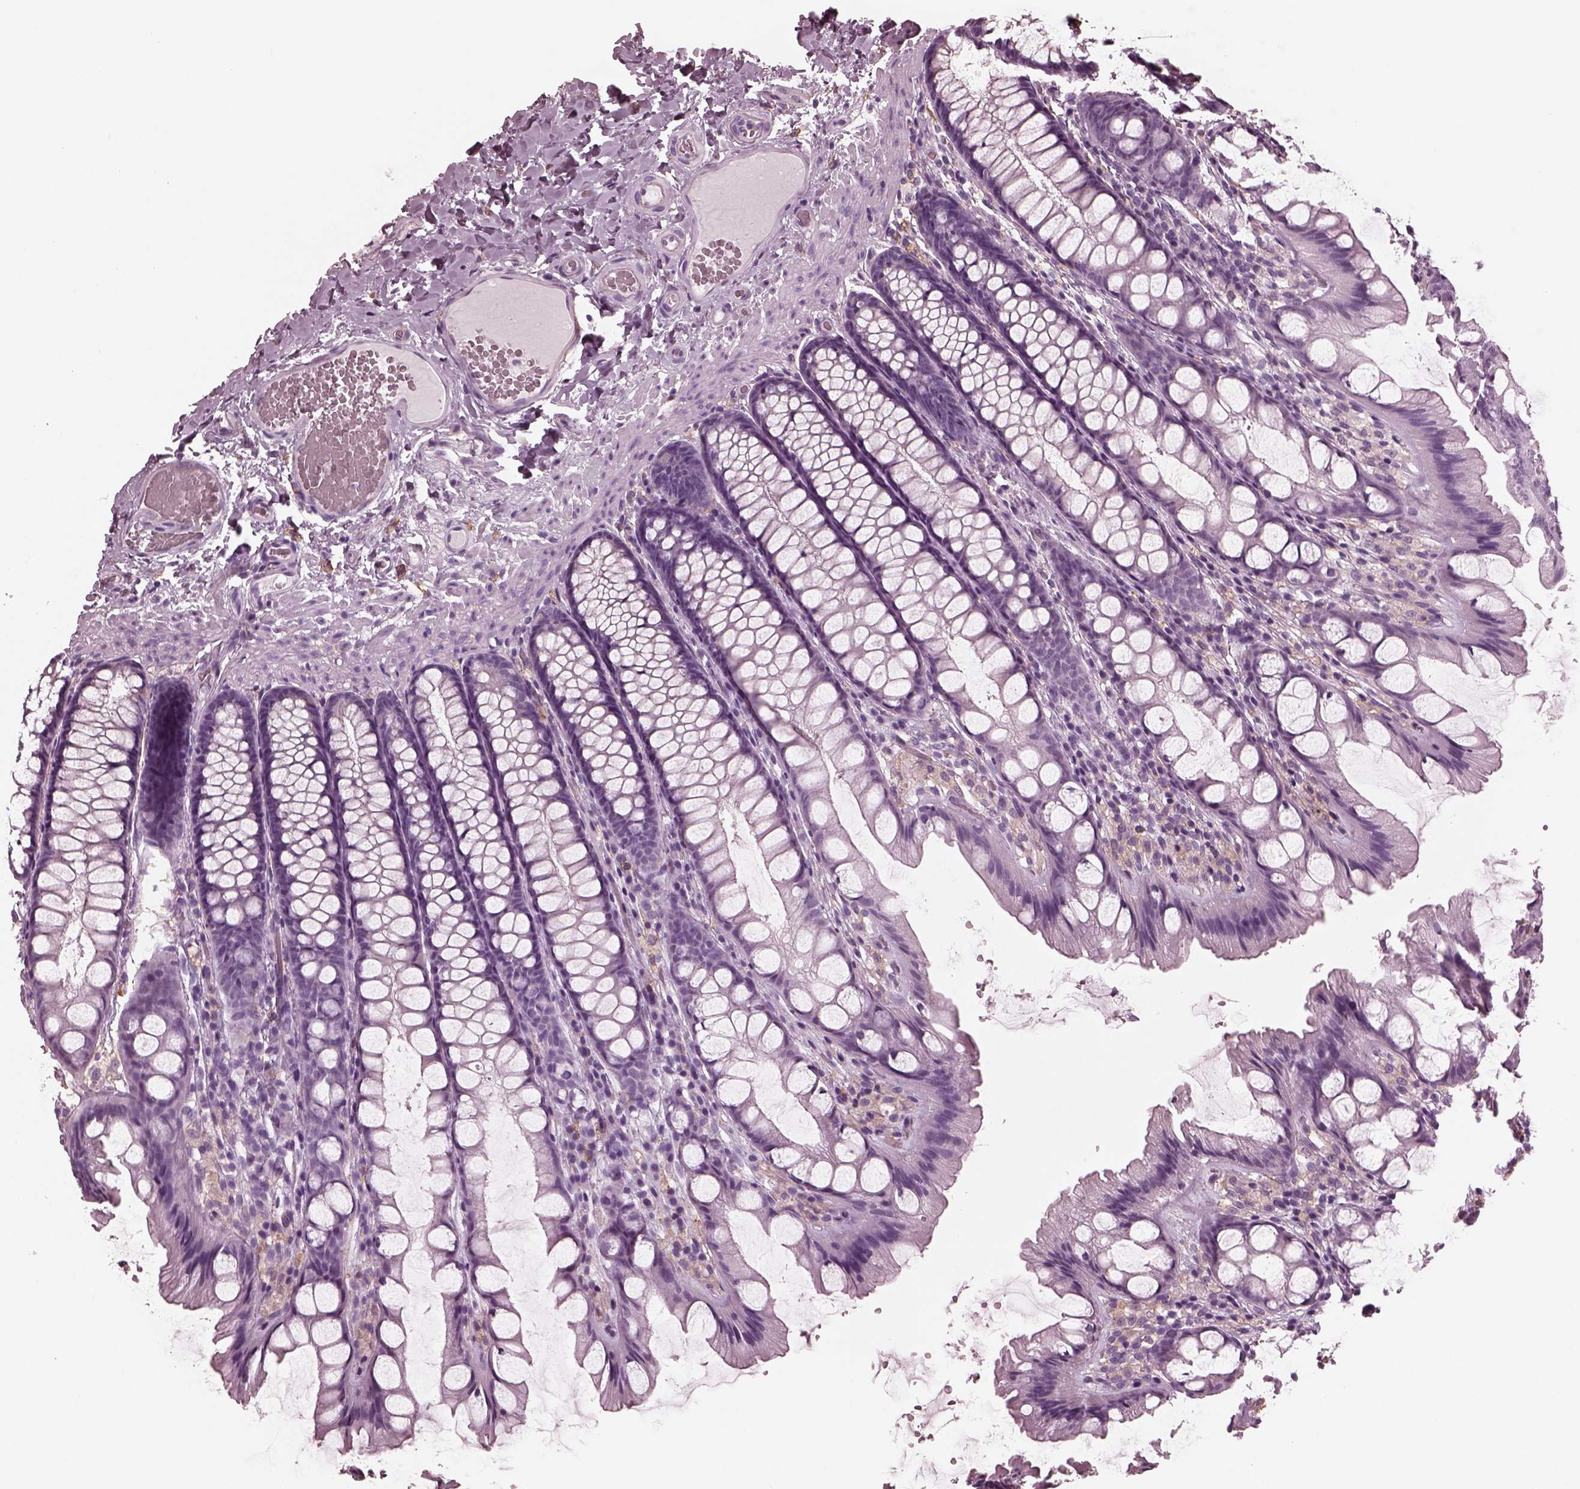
{"staining": {"intensity": "negative", "quantity": "none", "location": "none"}, "tissue": "colon", "cell_type": "Endothelial cells", "image_type": "normal", "snomed": [{"axis": "morphology", "description": "Normal tissue, NOS"}, {"axis": "topography", "description": "Colon"}], "caption": "IHC histopathology image of unremarkable human colon stained for a protein (brown), which reveals no staining in endothelial cells.", "gene": "CGA", "patient": {"sex": "male", "age": 47}}